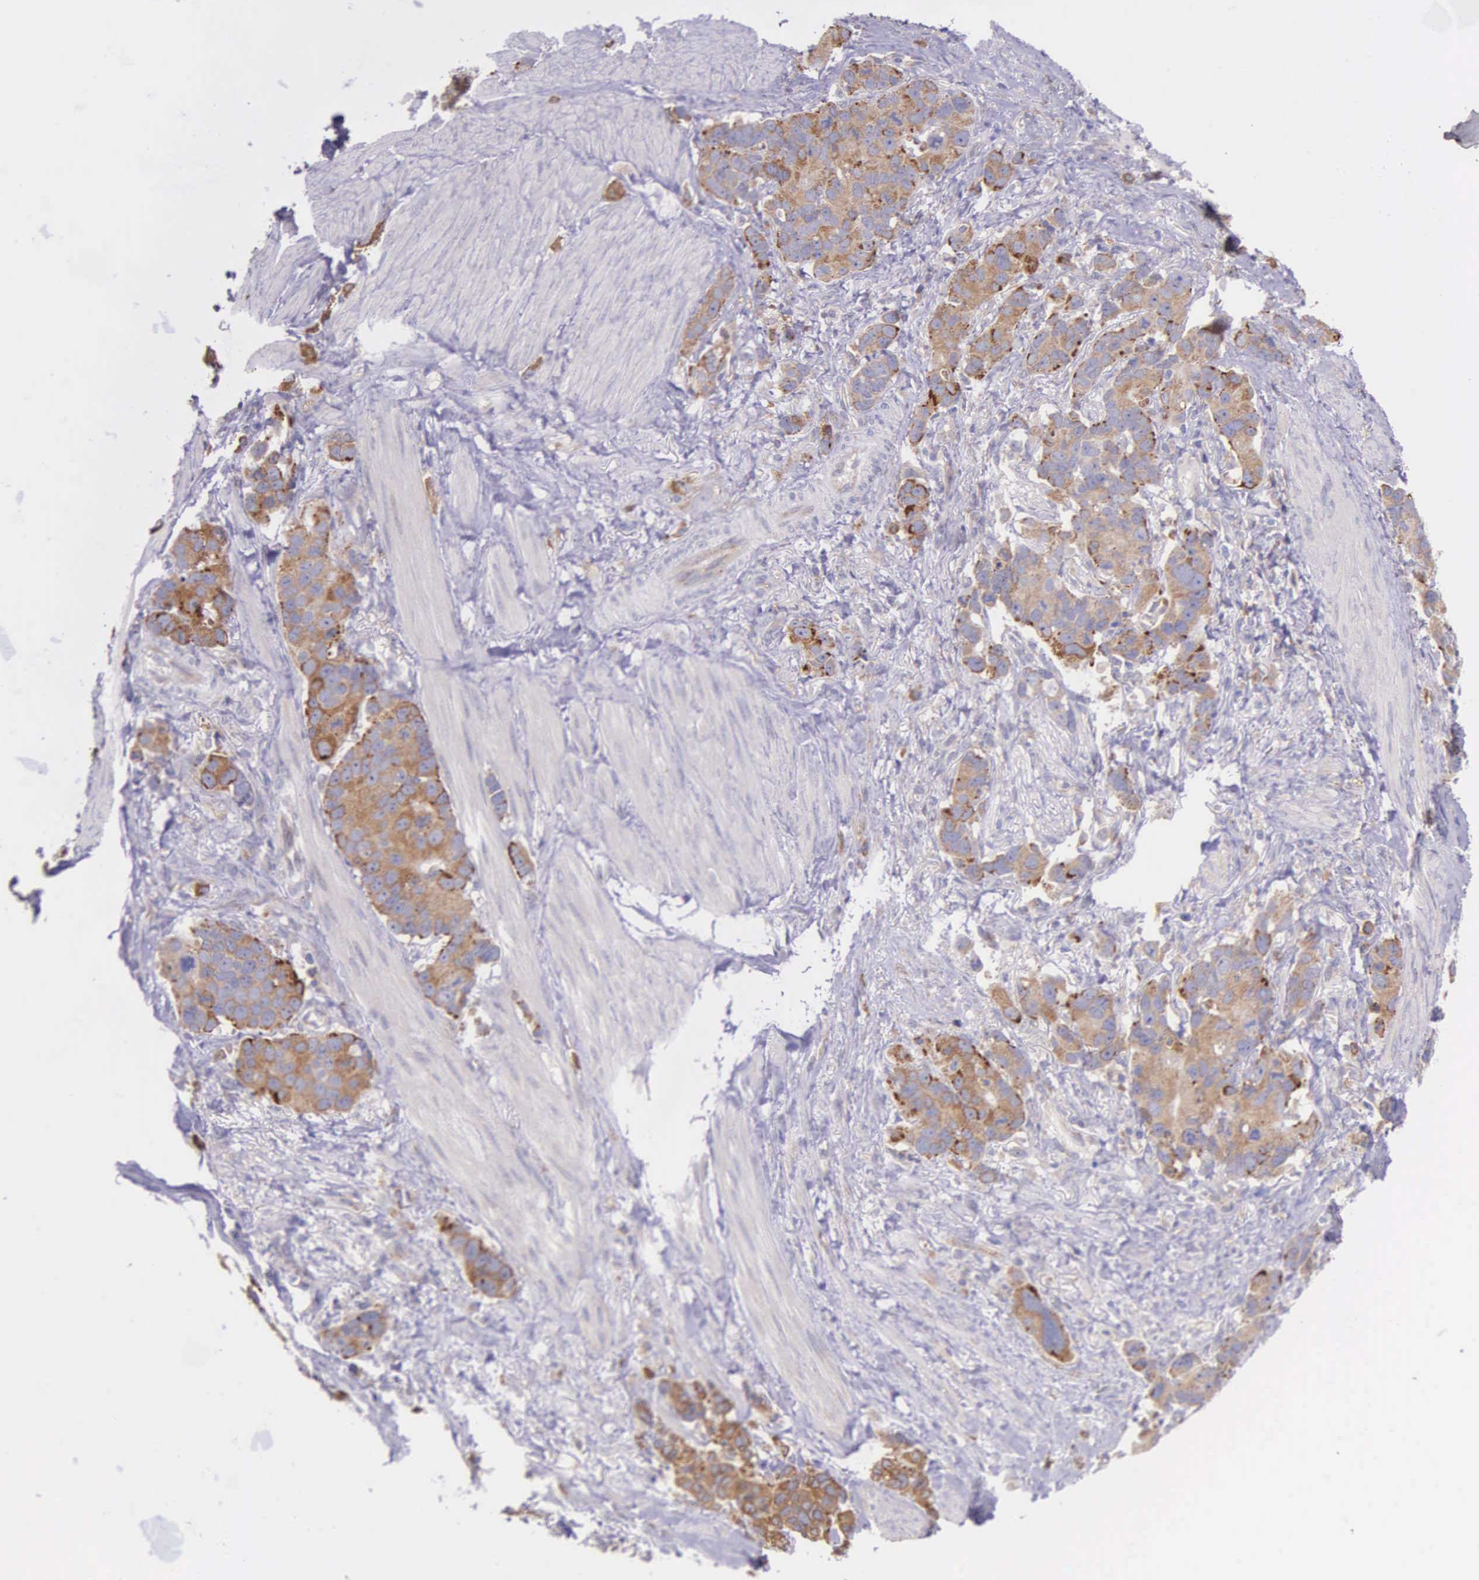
{"staining": {"intensity": "weak", "quantity": ">75%", "location": "cytoplasmic/membranous"}, "tissue": "stomach cancer", "cell_type": "Tumor cells", "image_type": "cancer", "snomed": [{"axis": "morphology", "description": "Adenocarcinoma, NOS"}, {"axis": "topography", "description": "Stomach, upper"}], "caption": "Immunohistochemical staining of stomach cancer demonstrates low levels of weak cytoplasmic/membranous protein staining in approximately >75% of tumor cells. (Brightfield microscopy of DAB IHC at high magnification).", "gene": "NSDHL", "patient": {"sex": "male", "age": 71}}